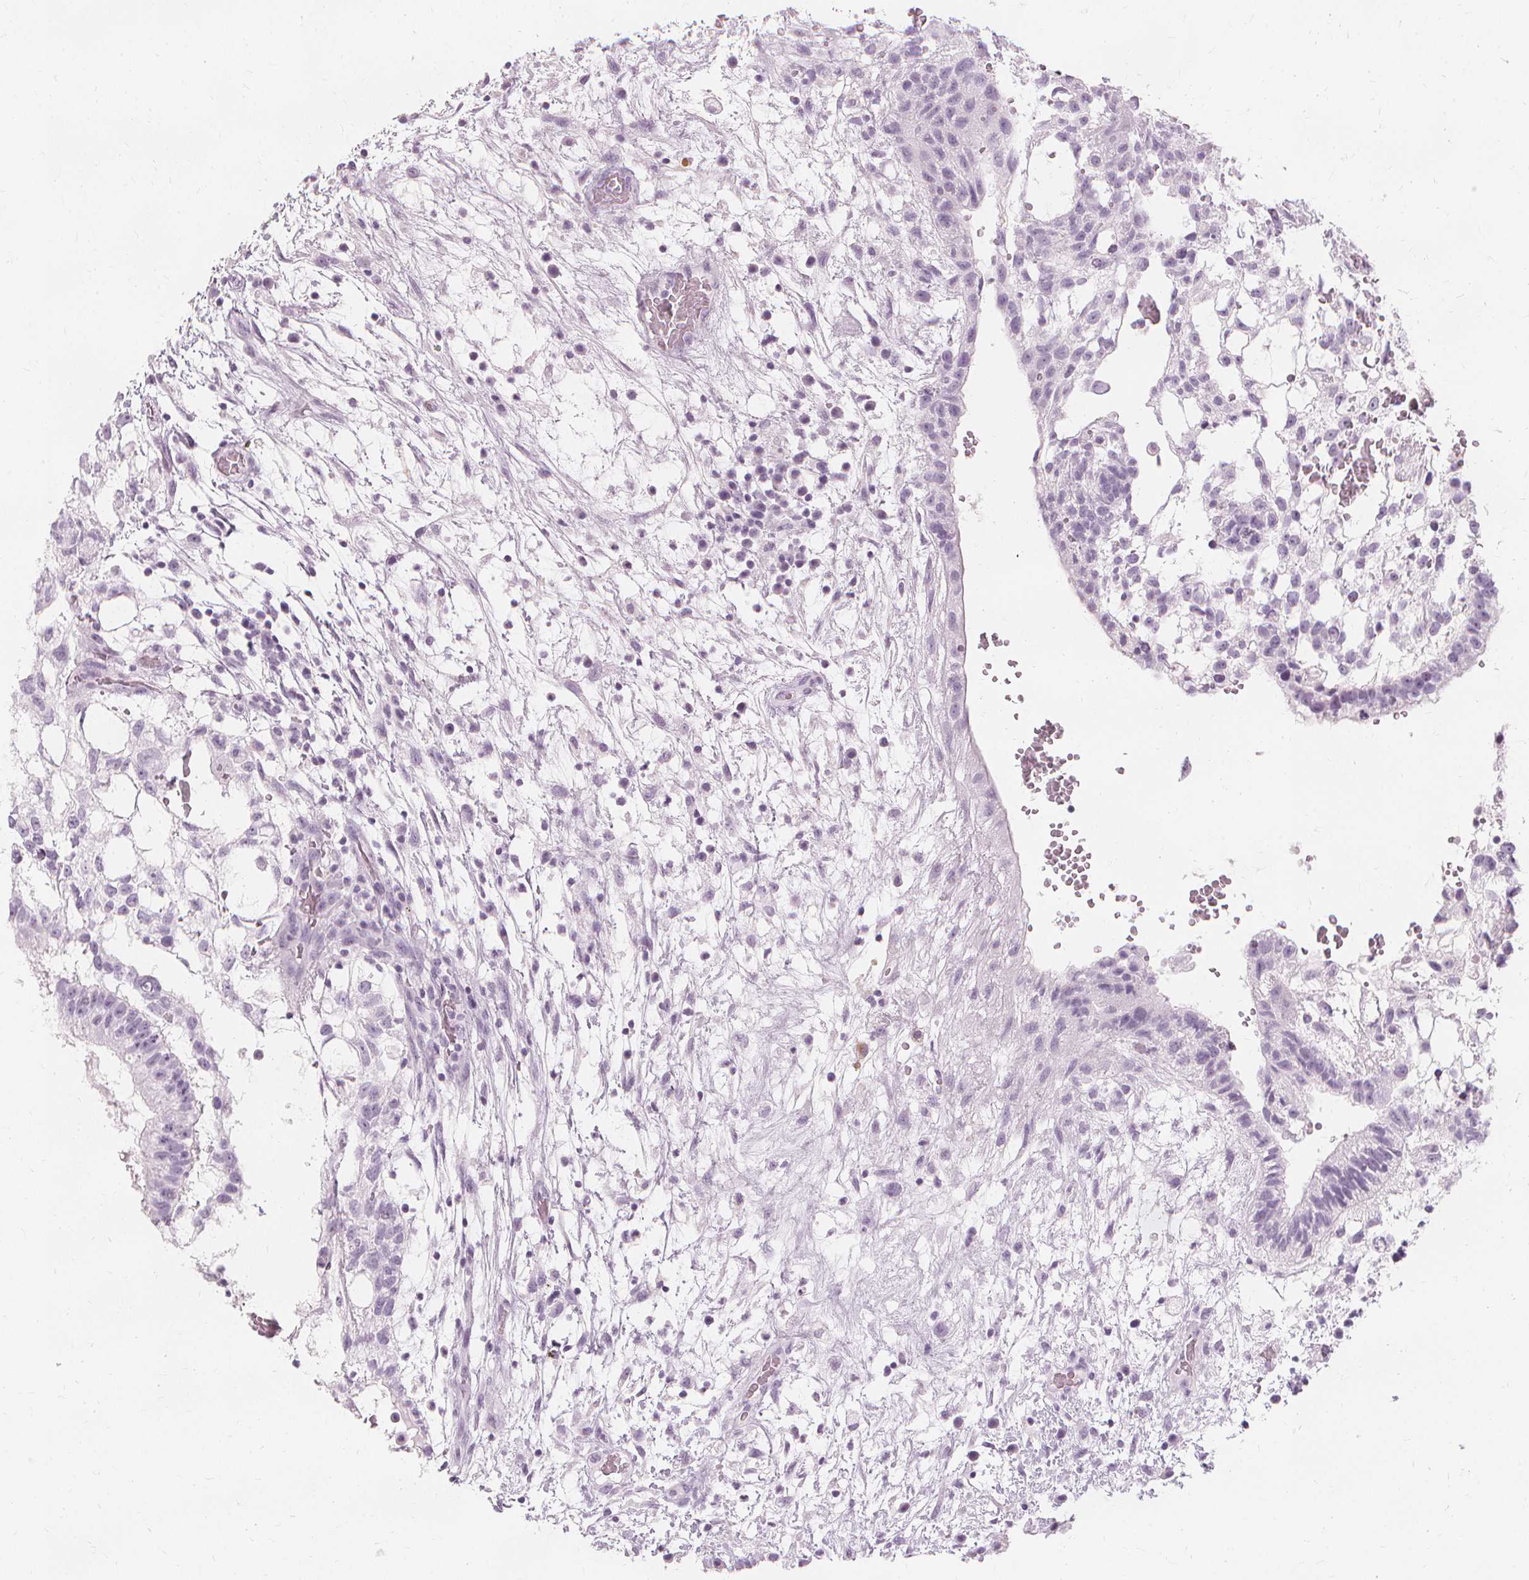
{"staining": {"intensity": "negative", "quantity": "none", "location": "none"}, "tissue": "testis cancer", "cell_type": "Tumor cells", "image_type": "cancer", "snomed": [{"axis": "morphology", "description": "Normal tissue, NOS"}, {"axis": "morphology", "description": "Carcinoma, Embryonal, NOS"}, {"axis": "topography", "description": "Testis"}], "caption": "Tumor cells are negative for brown protein staining in embryonal carcinoma (testis).", "gene": "TFF1", "patient": {"sex": "male", "age": 32}}